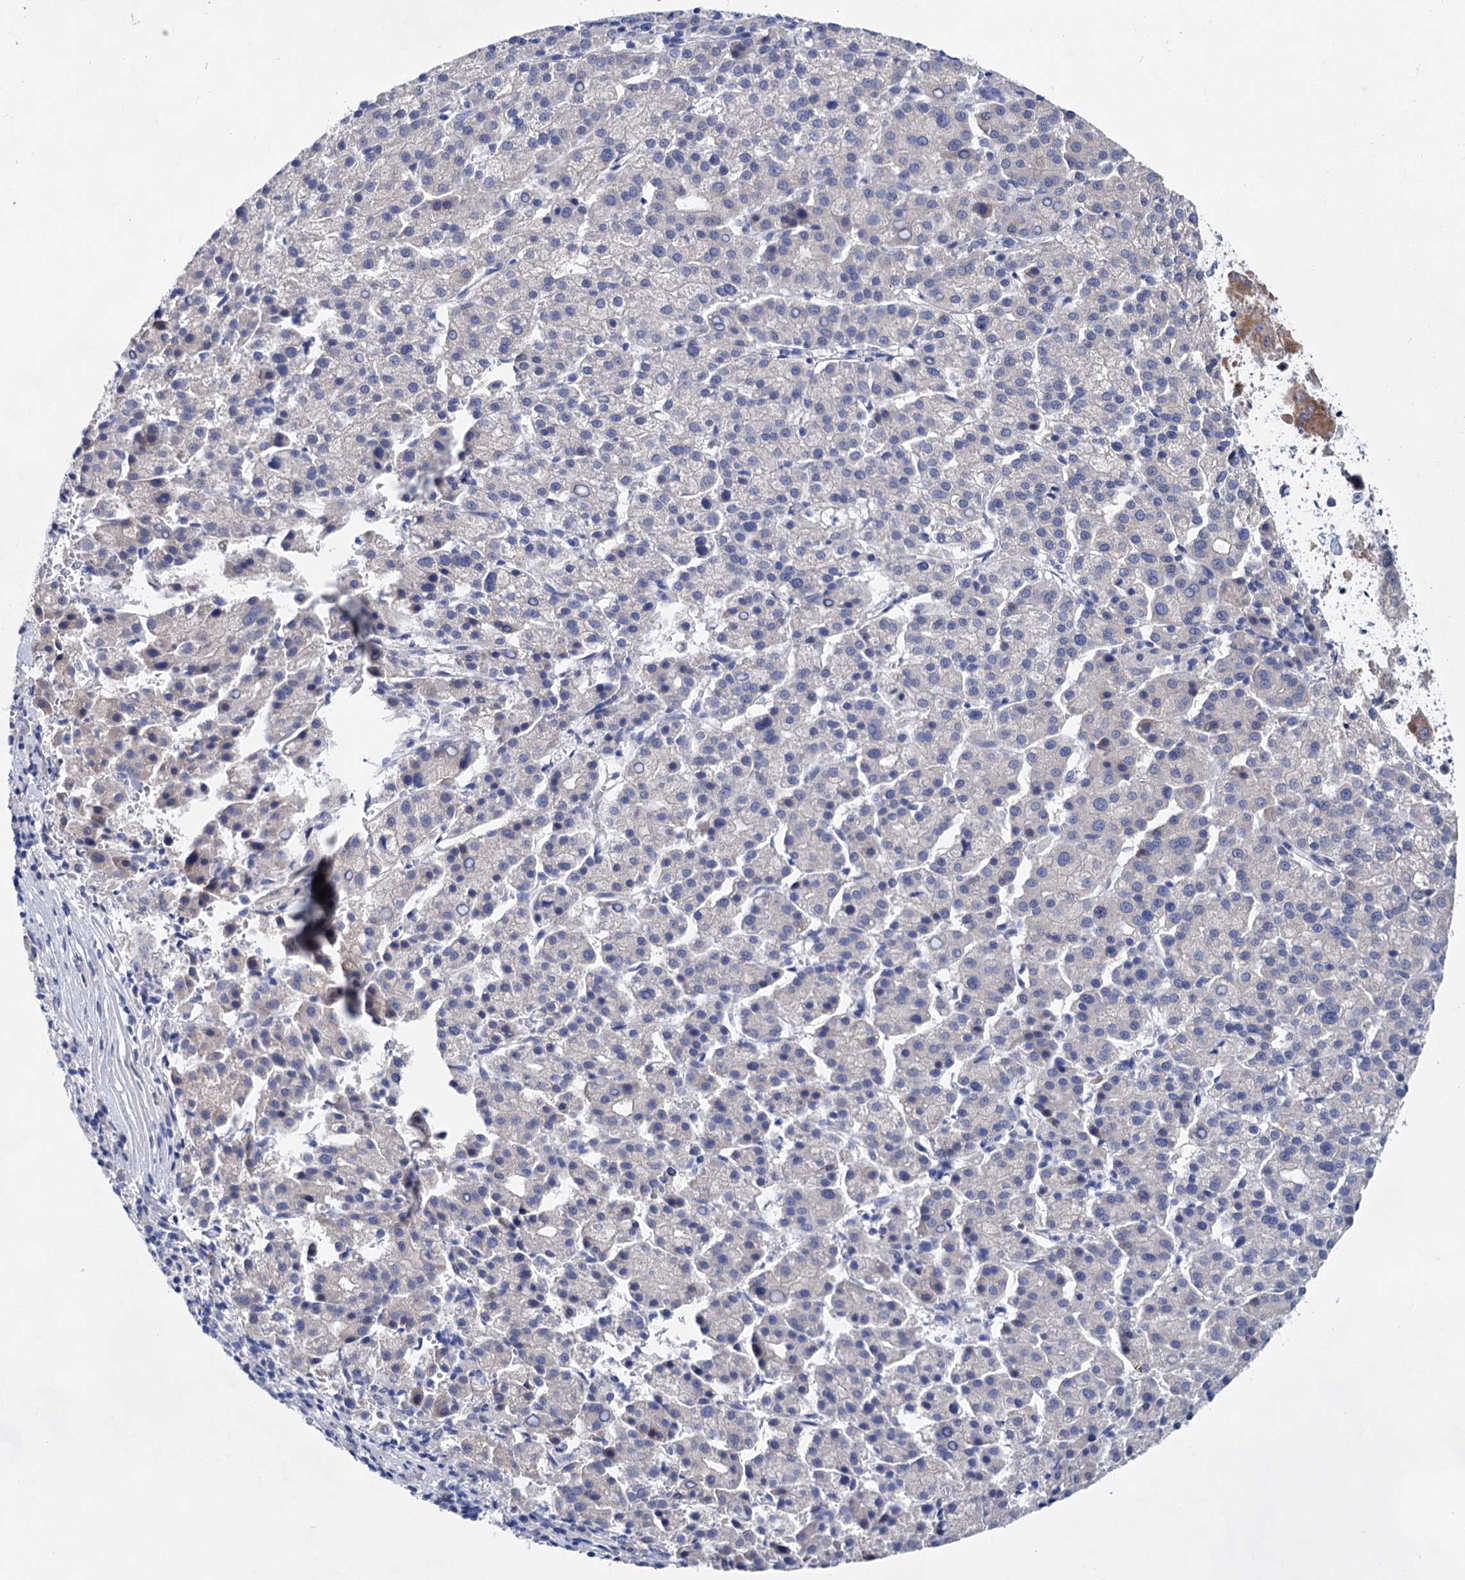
{"staining": {"intensity": "negative", "quantity": "none", "location": "none"}, "tissue": "liver cancer", "cell_type": "Tumor cells", "image_type": "cancer", "snomed": [{"axis": "morphology", "description": "Carcinoma, Hepatocellular, NOS"}, {"axis": "topography", "description": "Liver"}], "caption": "The immunohistochemistry (IHC) image has no significant expression in tumor cells of hepatocellular carcinoma (liver) tissue. Nuclei are stained in blue.", "gene": "MORN3", "patient": {"sex": "female", "age": 58}}